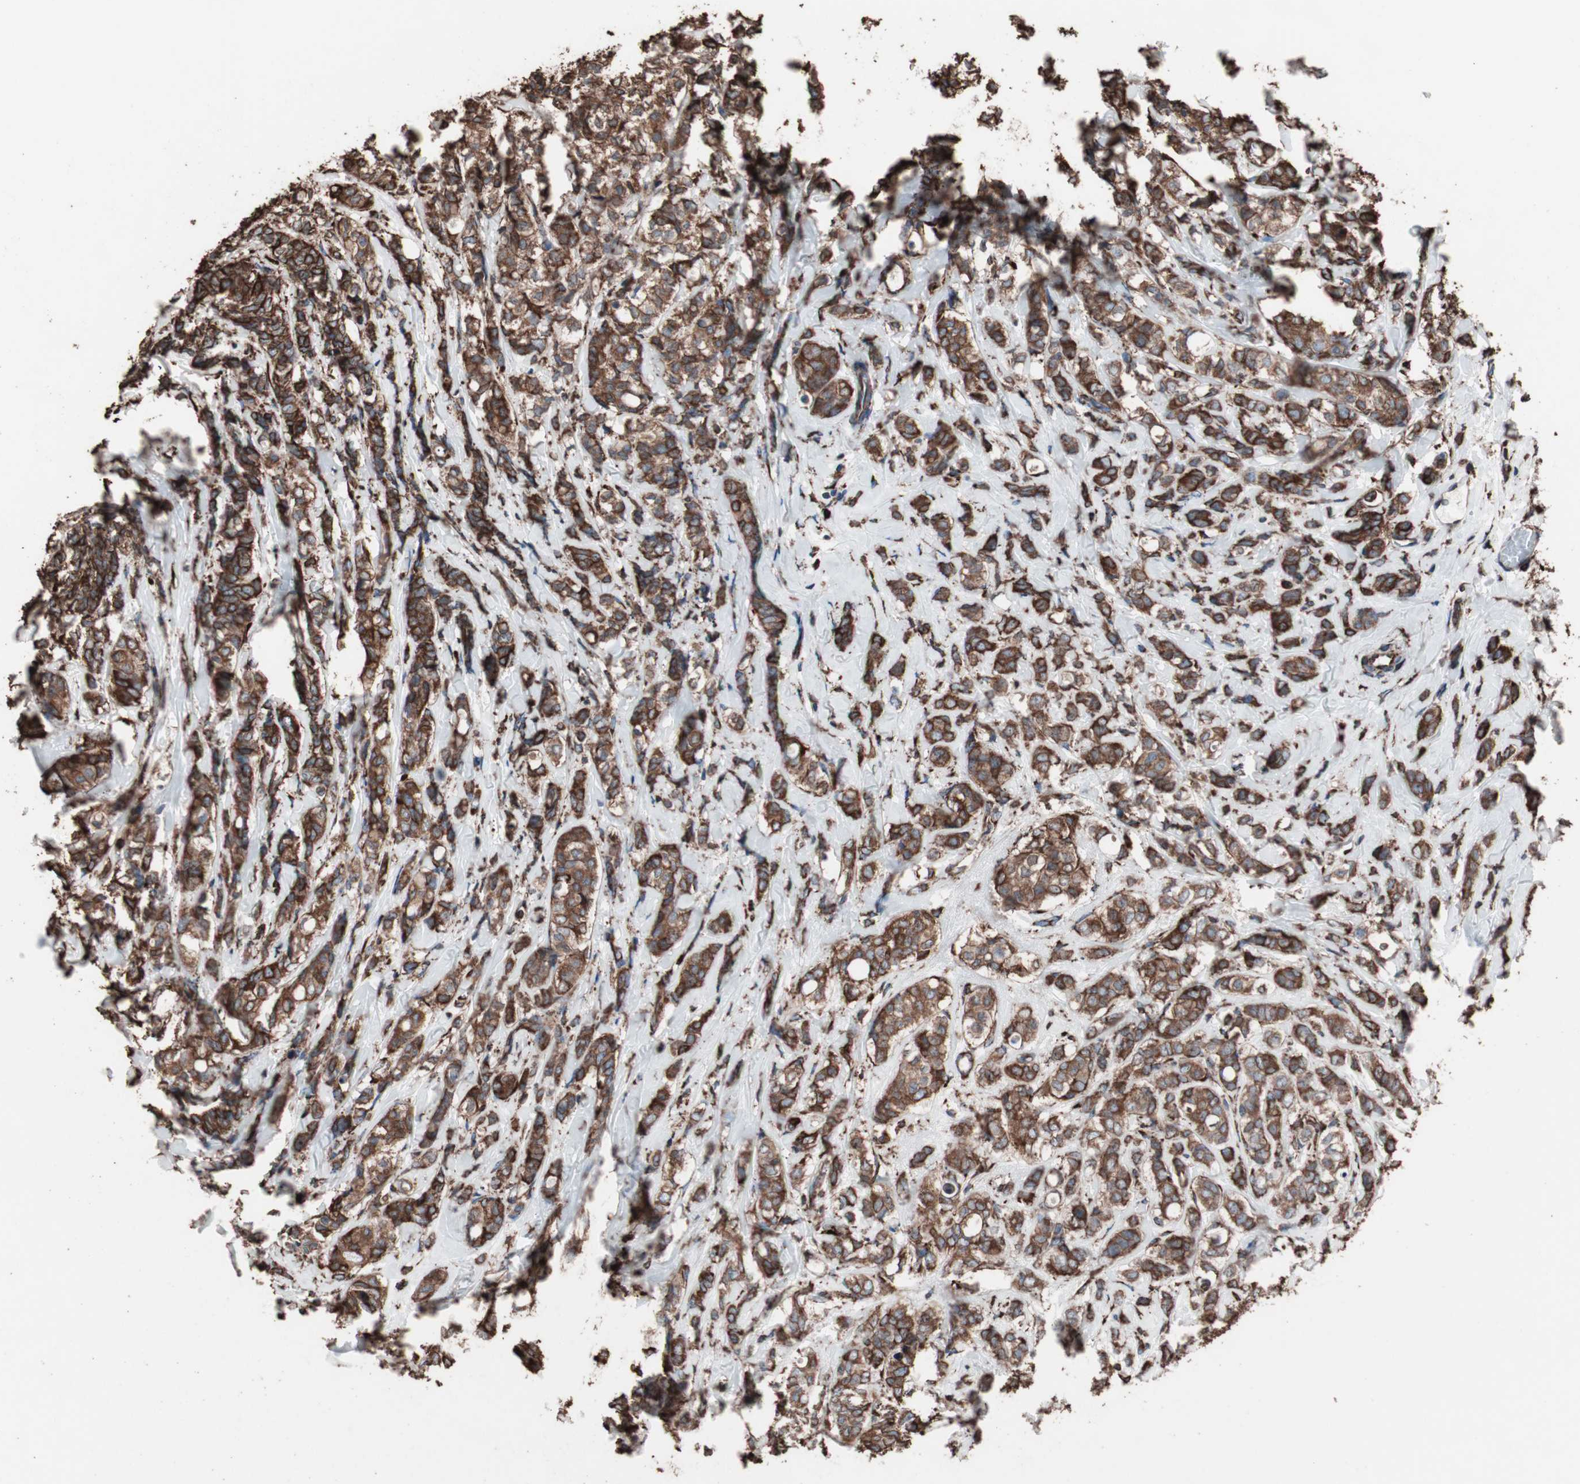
{"staining": {"intensity": "strong", "quantity": ">75%", "location": "cytoplasmic/membranous"}, "tissue": "breast cancer", "cell_type": "Tumor cells", "image_type": "cancer", "snomed": [{"axis": "morphology", "description": "Lobular carcinoma"}, {"axis": "topography", "description": "Breast"}], "caption": "Brown immunohistochemical staining in lobular carcinoma (breast) displays strong cytoplasmic/membranous staining in approximately >75% of tumor cells.", "gene": "HSP90B1", "patient": {"sex": "female", "age": 60}}